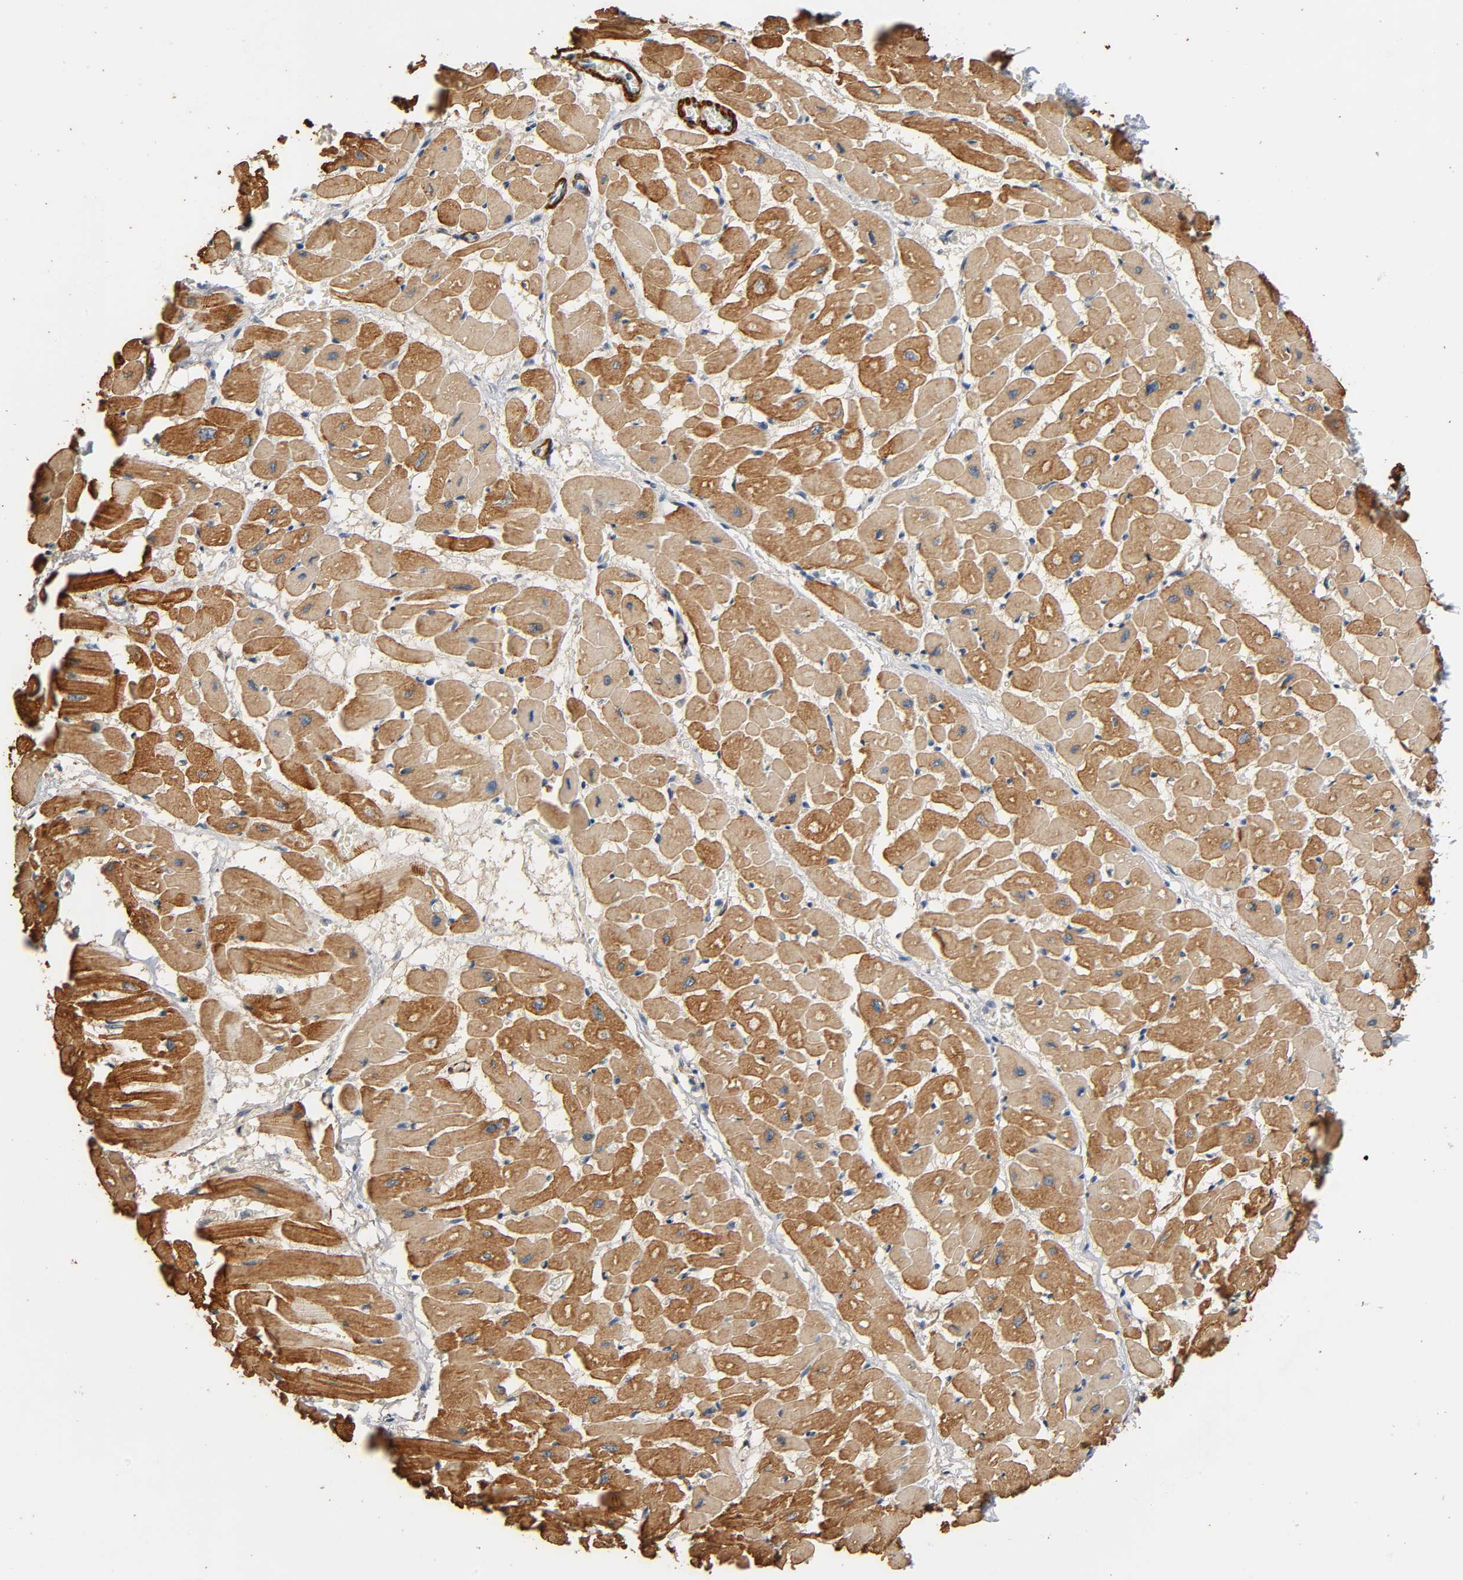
{"staining": {"intensity": "strong", "quantity": ">75%", "location": "cytoplasmic/membranous"}, "tissue": "heart muscle", "cell_type": "Cardiomyocytes", "image_type": "normal", "snomed": [{"axis": "morphology", "description": "Normal tissue, NOS"}, {"axis": "topography", "description": "Heart"}], "caption": "Protein expression analysis of normal heart muscle shows strong cytoplasmic/membranous staining in about >75% of cardiomyocytes. Immunohistochemistry stains the protein in brown and the nuclei are stained blue.", "gene": "GSTA1", "patient": {"sex": "male", "age": 45}}